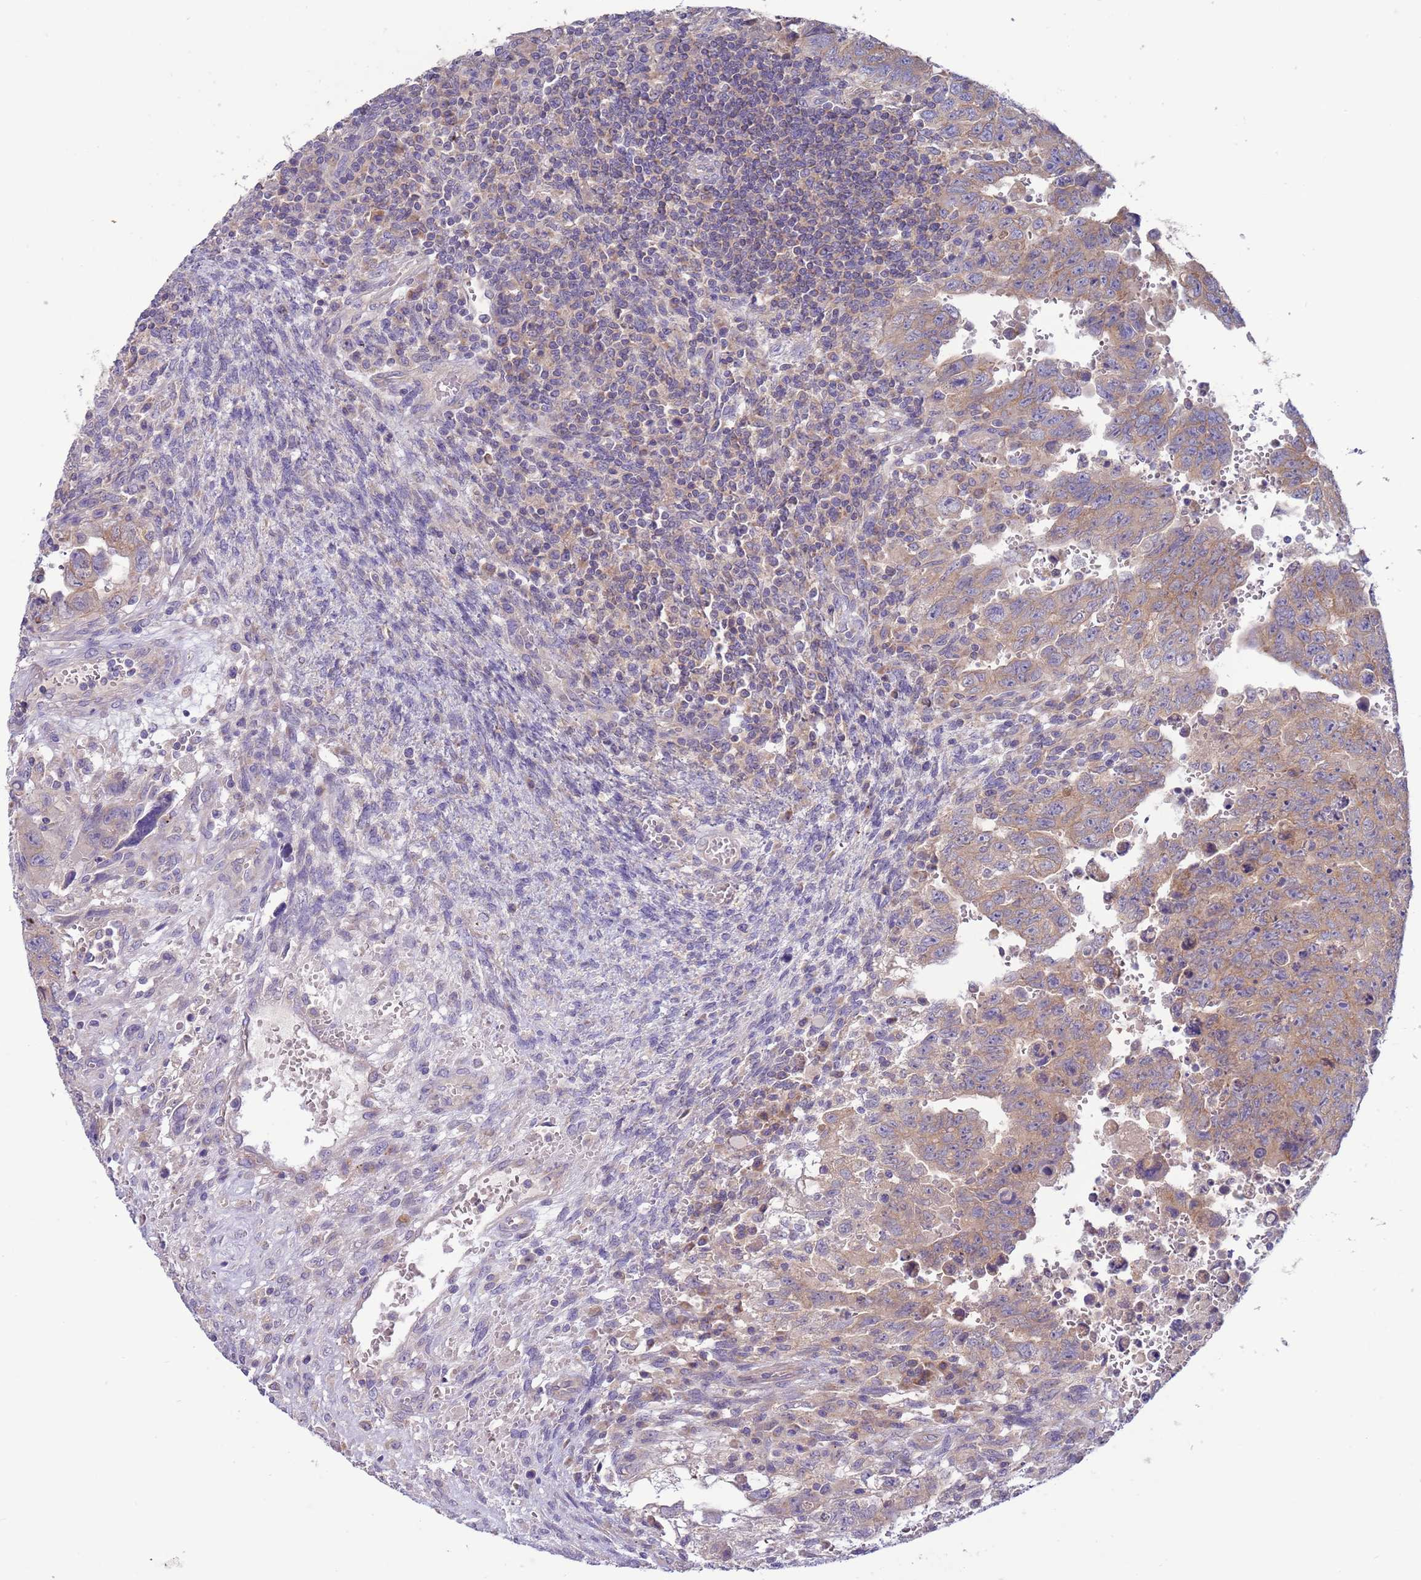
{"staining": {"intensity": "weak", "quantity": ">75%", "location": "cytoplasmic/membranous"}, "tissue": "testis cancer", "cell_type": "Tumor cells", "image_type": "cancer", "snomed": [{"axis": "morphology", "description": "Carcinoma, Embryonal, NOS"}, {"axis": "topography", "description": "Testis"}], "caption": "A micrograph of embryonal carcinoma (testis) stained for a protein demonstrates weak cytoplasmic/membranous brown staining in tumor cells. (Stains: DAB (3,3'-diaminobenzidine) in brown, nuclei in blue, Microscopy: brightfield microscopy at high magnification).", "gene": "UQCRQ", "patient": {"sex": "male", "age": 28}}